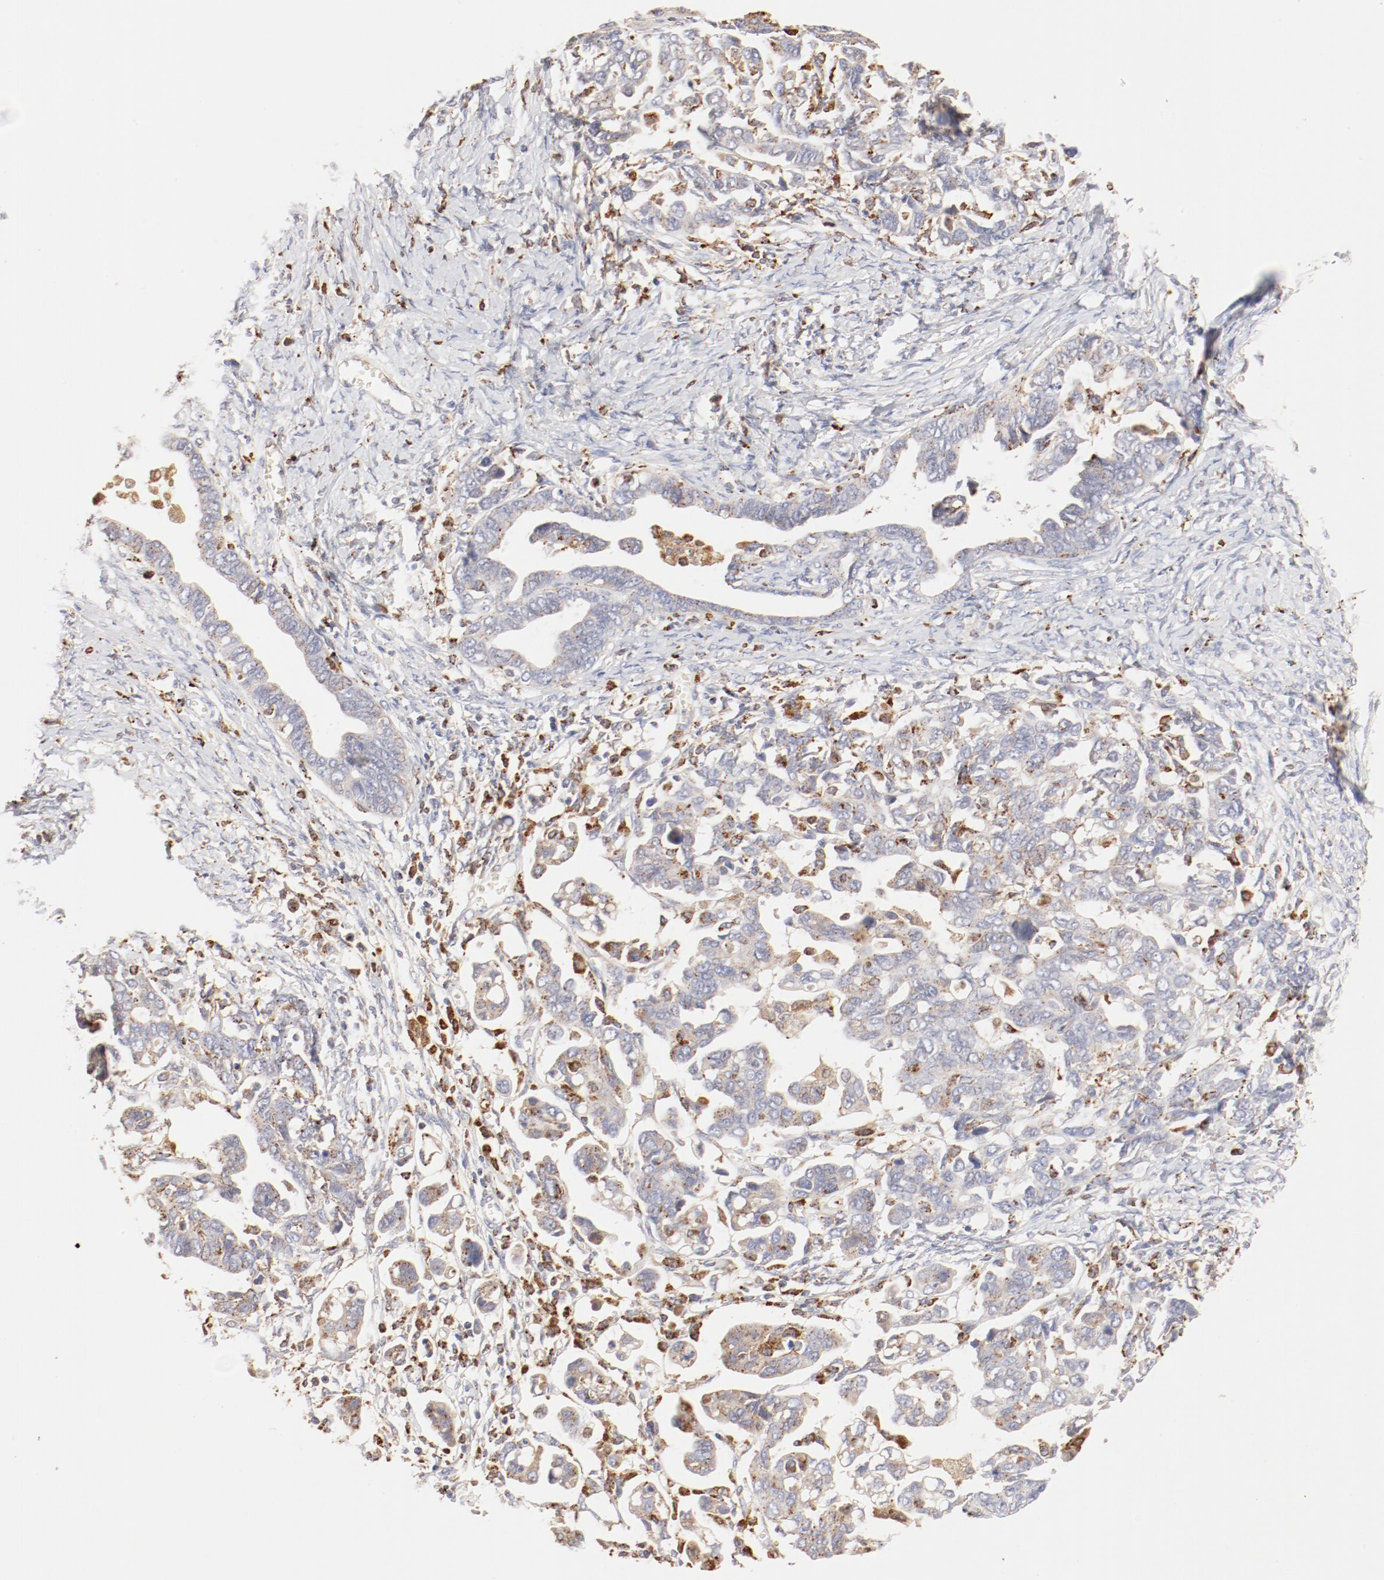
{"staining": {"intensity": "weak", "quantity": "25%-75%", "location": "cytoplasmic/membranous"}, "tissue": "ovarian cancer", "cell_type": "Tumor cells", "image_type": "cancer", "snomed": [{"axis": "morphology", "description": "Cystadenocarcinoma, serous, NOS"}, {"axis": "topography", "description": "Ovary"}], "caption": "DAB (3,3'-diaminobenzidine) immunohistochemical staining of serous cystadenocarcinoma (ovarian) reveals weak cytoplasmic/membranous protein expression in about 25%-75% of tumor cells.", "gene": "CTSH", "patient": {"sex": "female", "age": 69}}